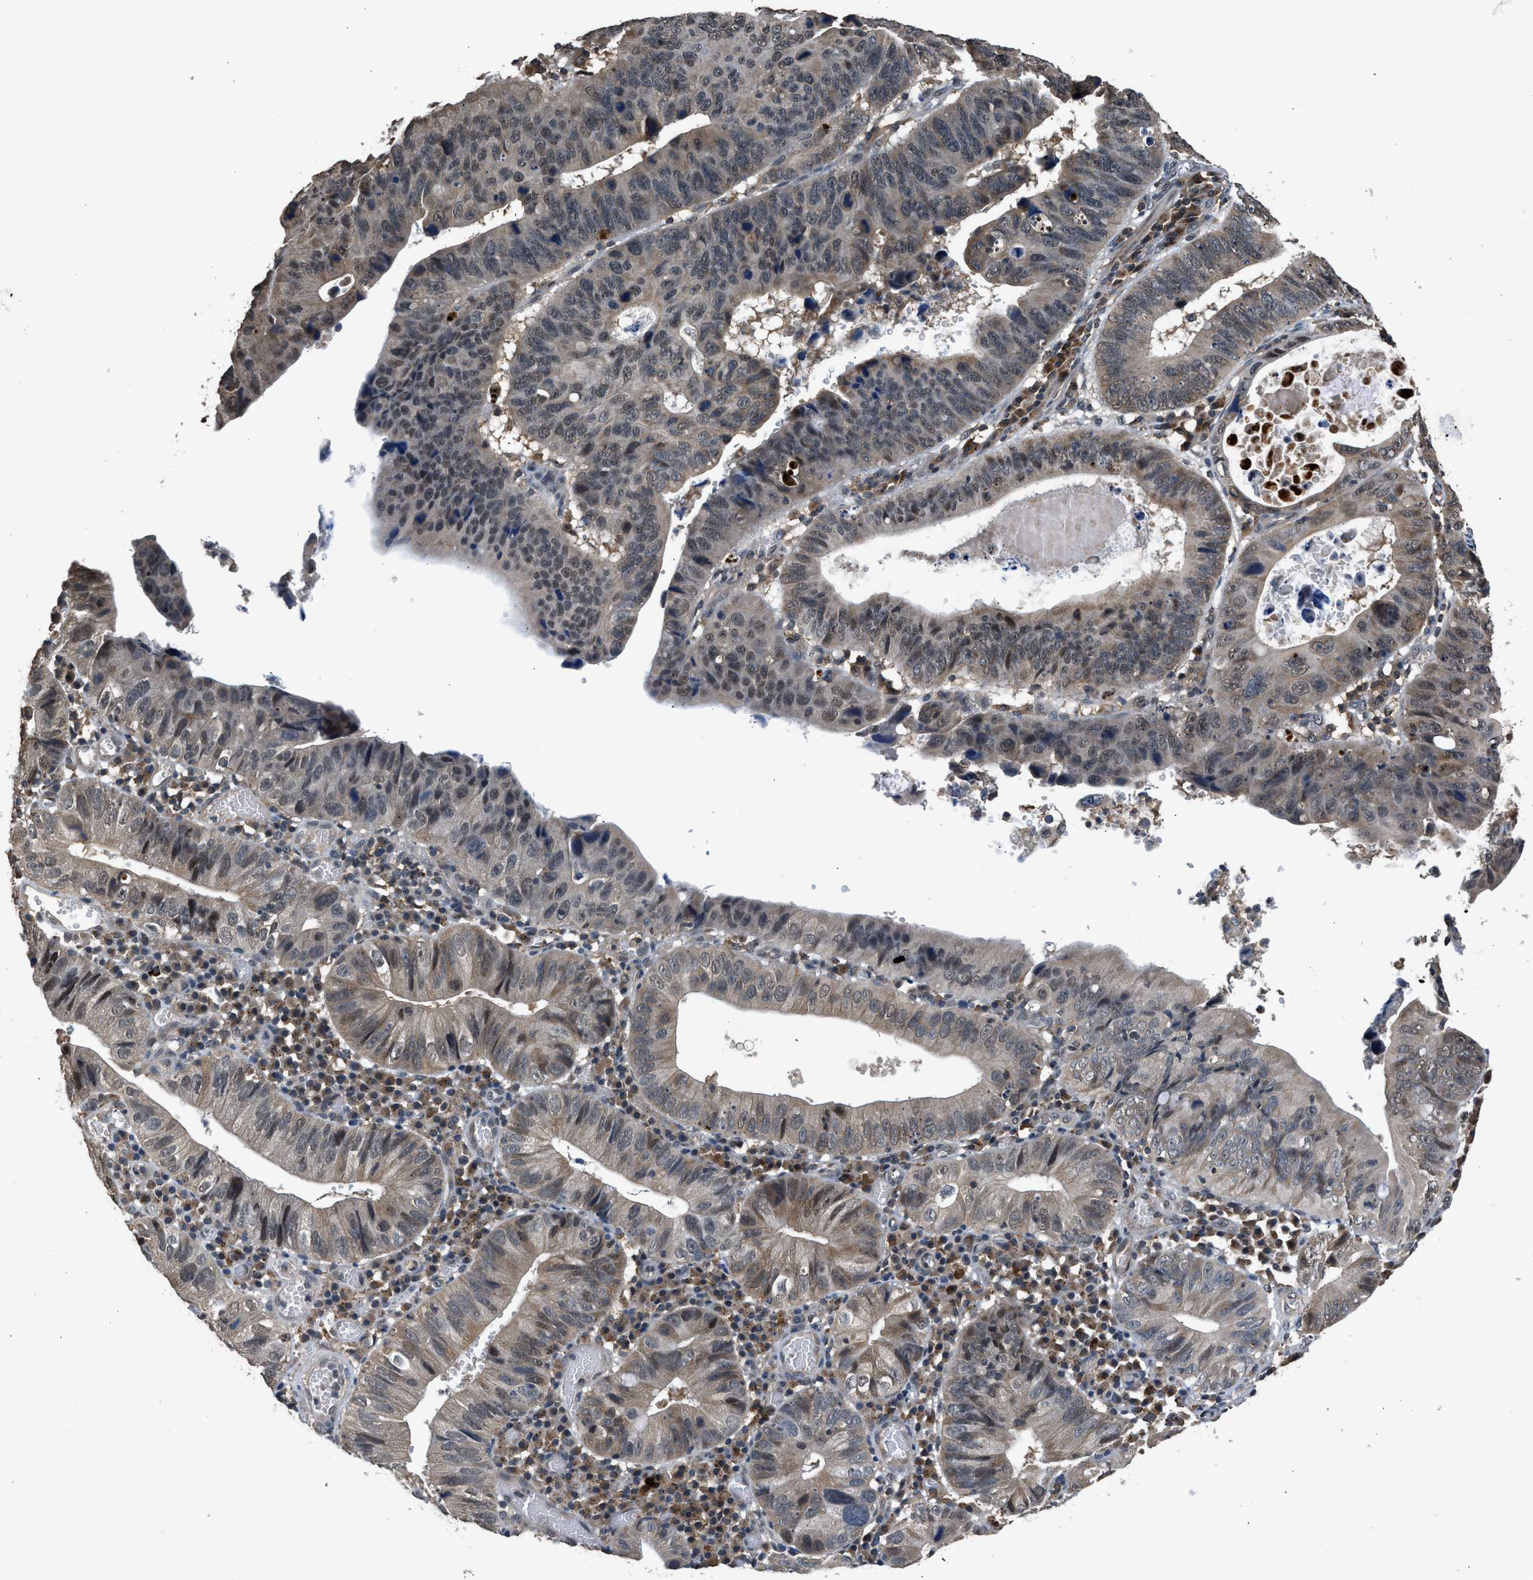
{"staining": {"intensity": "weak", "quantity": "25%-75%", "location": "cytoplasmic/membranous,nuclear"}, "tissue": "stomach cancer", "cell_type": "Tumor cells", "image_type": "cancer", "snomed": [{"axis": "morphology", "description": "Adenocarcinoma, NOS"}, {"axis": "topography", "description": "Stomach"}], "caption": "This is a micrograph of immunohistochemistry (IHC) staining of stomach cancer (adenocarcinoma), which shows weak positivity in the cytoplasmic/membranous and nuclear of tumor cells.", "gene": "SLC15A4", "patient": {"sex": "male", "age": 59}}